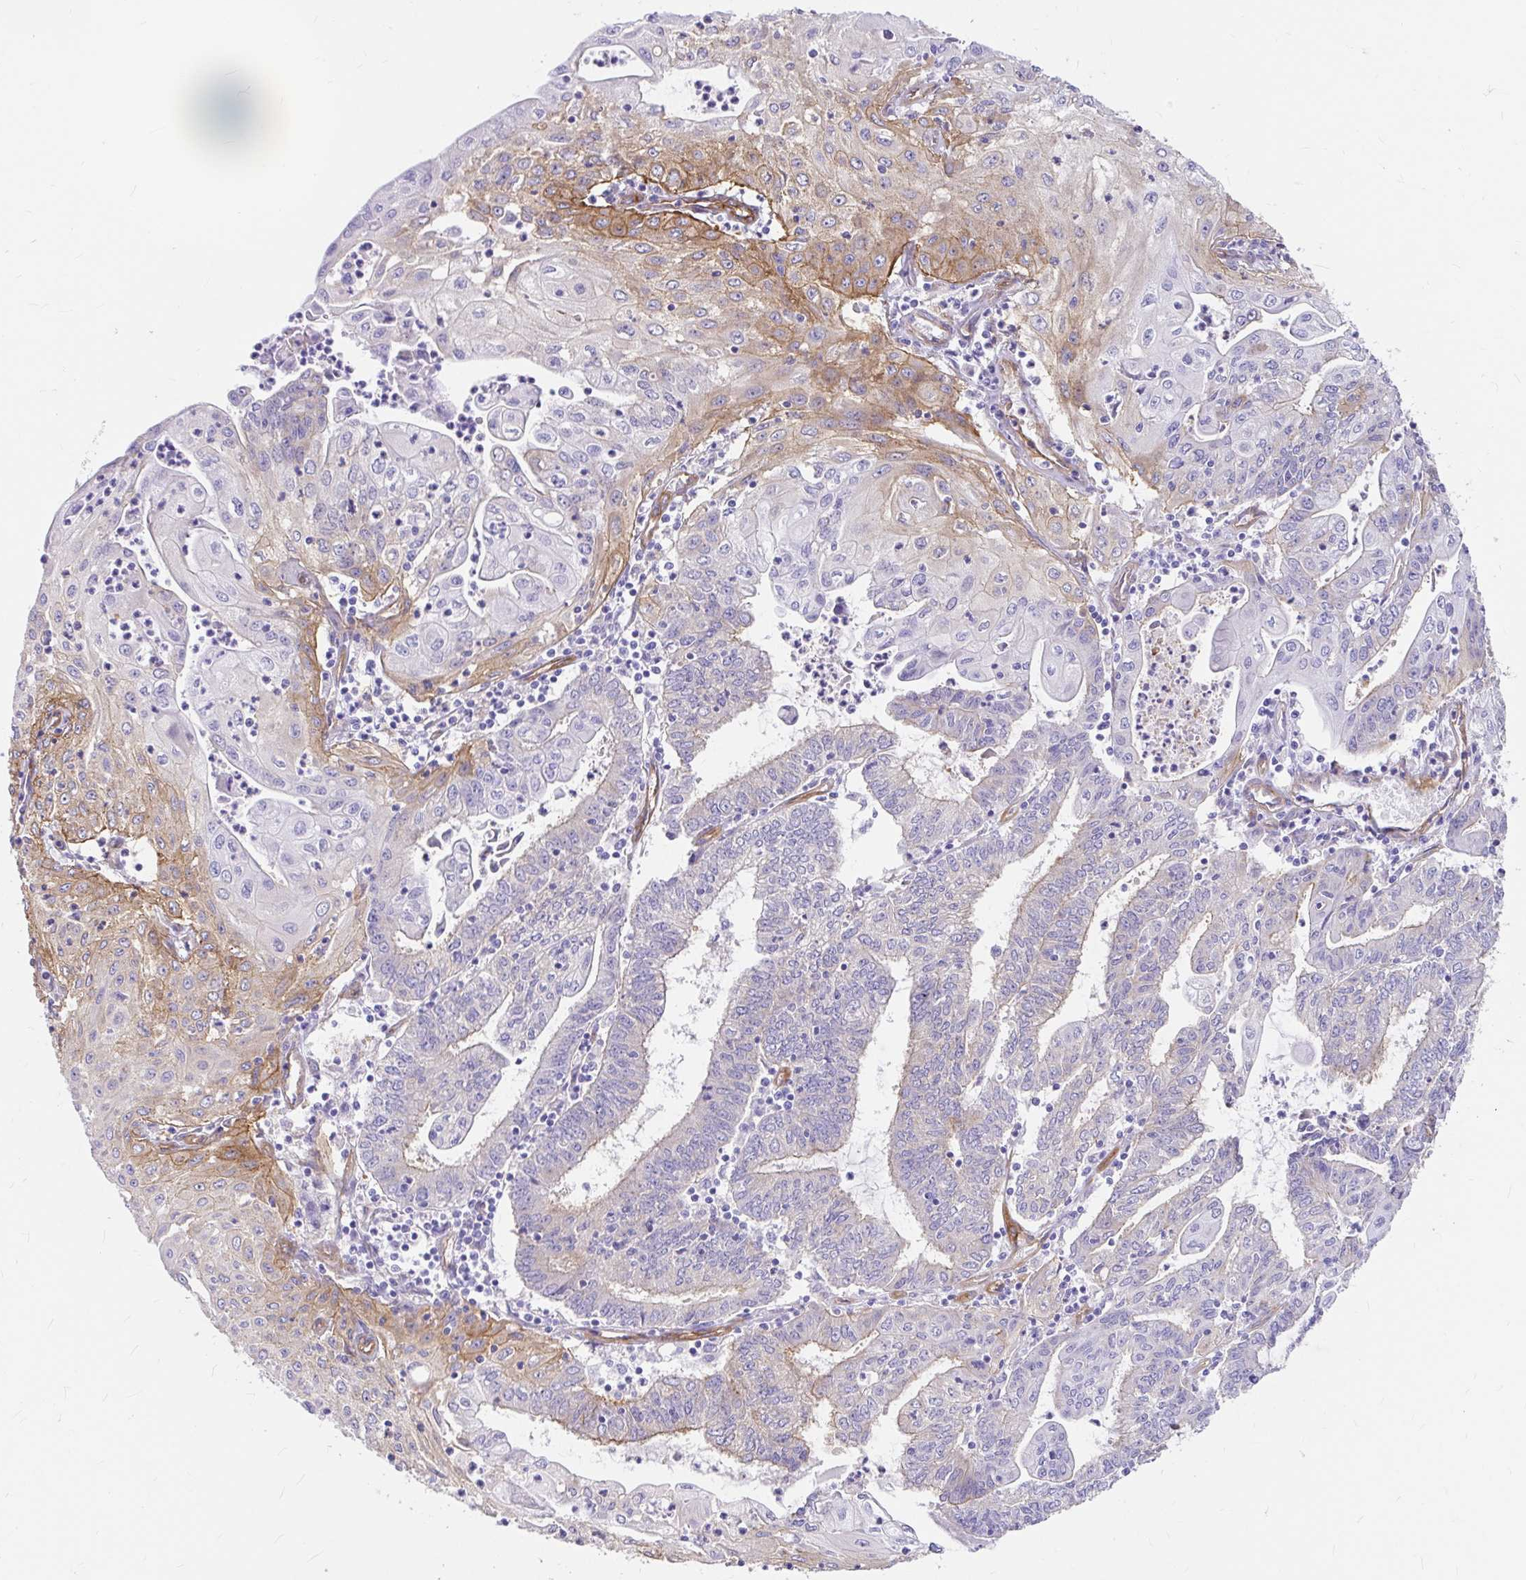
{"staining": {"intensity": "moderate", "quantity": "<25%", "location": "cytoplasmic/membranous"}, "tissue": "endometrial cancer", "cell_type": "Tumor cells", "image_type": "cancer", "snomed": [{"axis": "morphology", "description": "Adenocarcinoma, NOS"}, {"axis": "topography", "description": "Endometrium"}], "caption": "Immunohistochemical staining of endometrial cancer demonstrates low levels of moderate cytoplasmic/membranous positivity in about <25% of tumor cells.", "gene": "MYO1B", "patient": {"sex": "female", "age": 61}}